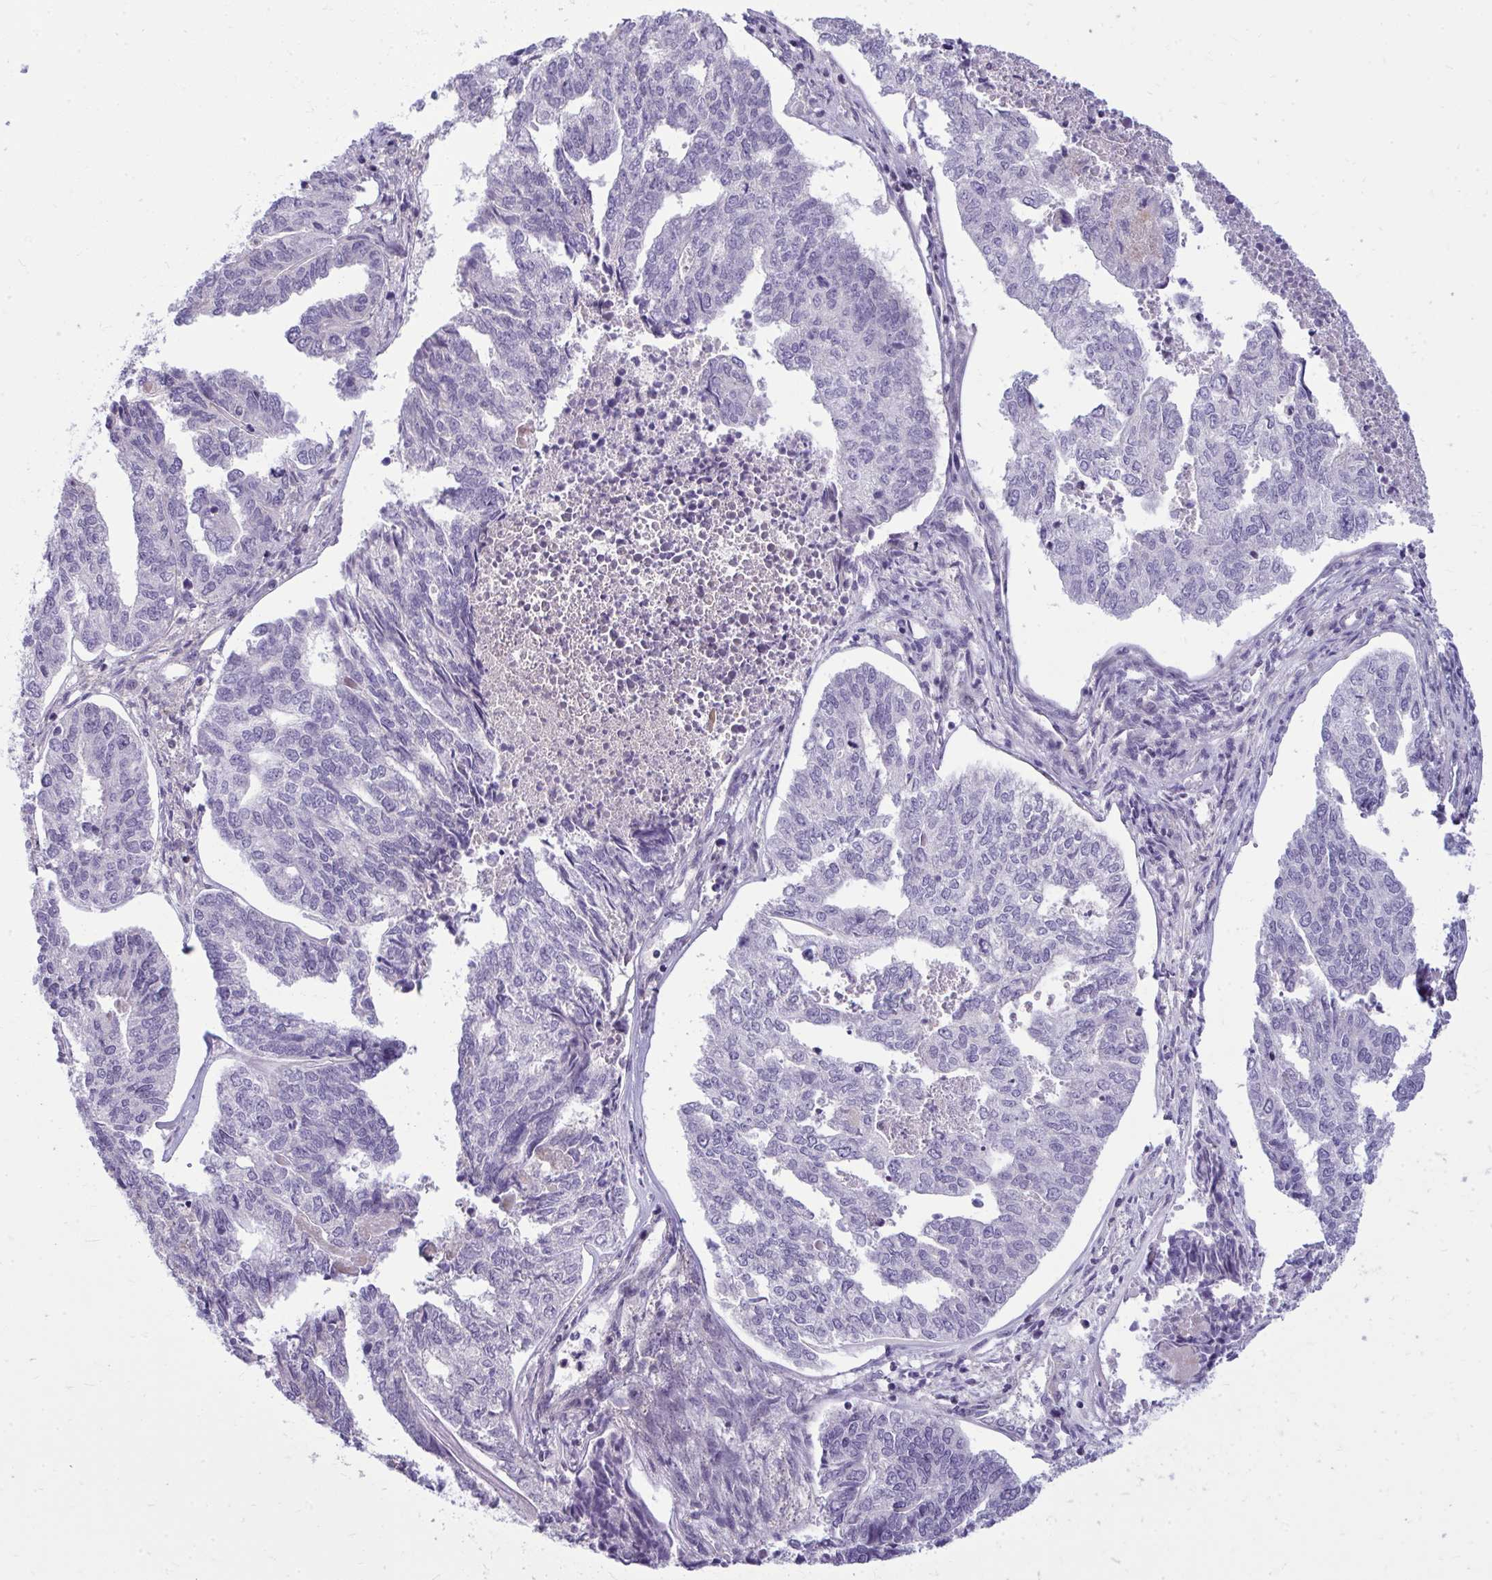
{"staining": {"intensity": "negative", "quantity": "none", "location": "none"}, "tissue": "endometrial cancer", "cell_type": "Tumor cells", "image_type": "cancer", "snomed": [{"axis": "morphology", "description": "Adenocarcinoma, NOS"}, {"axis": "topography", "description": "Endometrium"}], "caption": "Histopathology image shows no protein expression in tumor cells of endometrial cancer (adenocarcinoma) tissue.", "gene": "SLC14A1", "patient": {"sex": "female", "age": 73}}